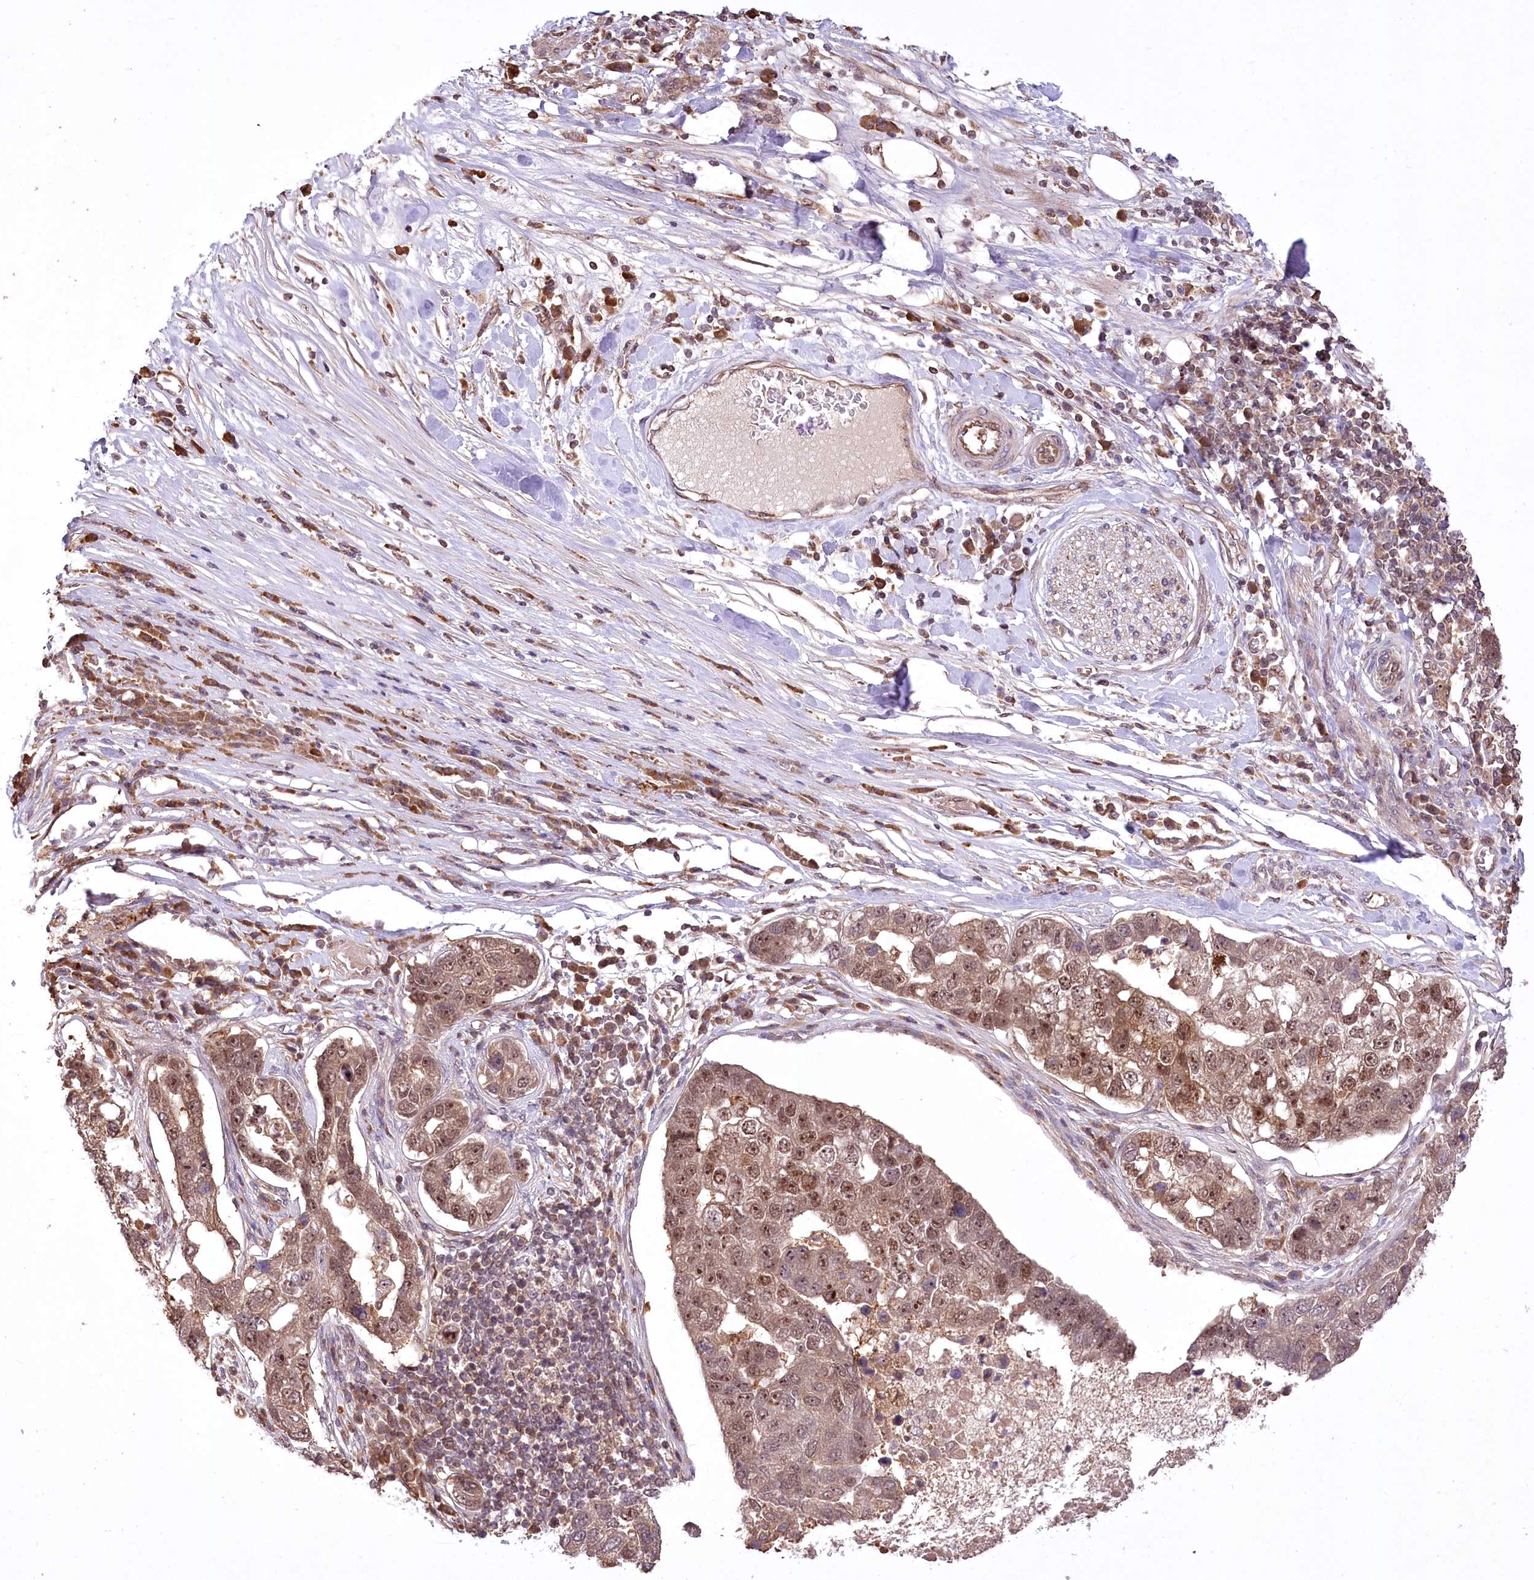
{"staining": {"intensity": "moderate", "quantity": ">75%", "location": "cytoplasmic/membranous,nuclear"}, "tissue": "pancreatic cancer", "cell_type": "Tumor cells", "image_type": "cancer", "snomed": [{"axis": "morphology", "description": "Adenocarcinoma, NOS"}, {"axis": "topography", "description": "Pancreas"}], "caption": "IHC (DAB) staining of human pancreatic cancer (adenocarcinoma) demonstrates moderate cytoplasmic/membranous and nuclear protein staining in about >75% of tumor cells.", "gene": "SERGEF", "patient": {"sex": "female", "age": 61}}